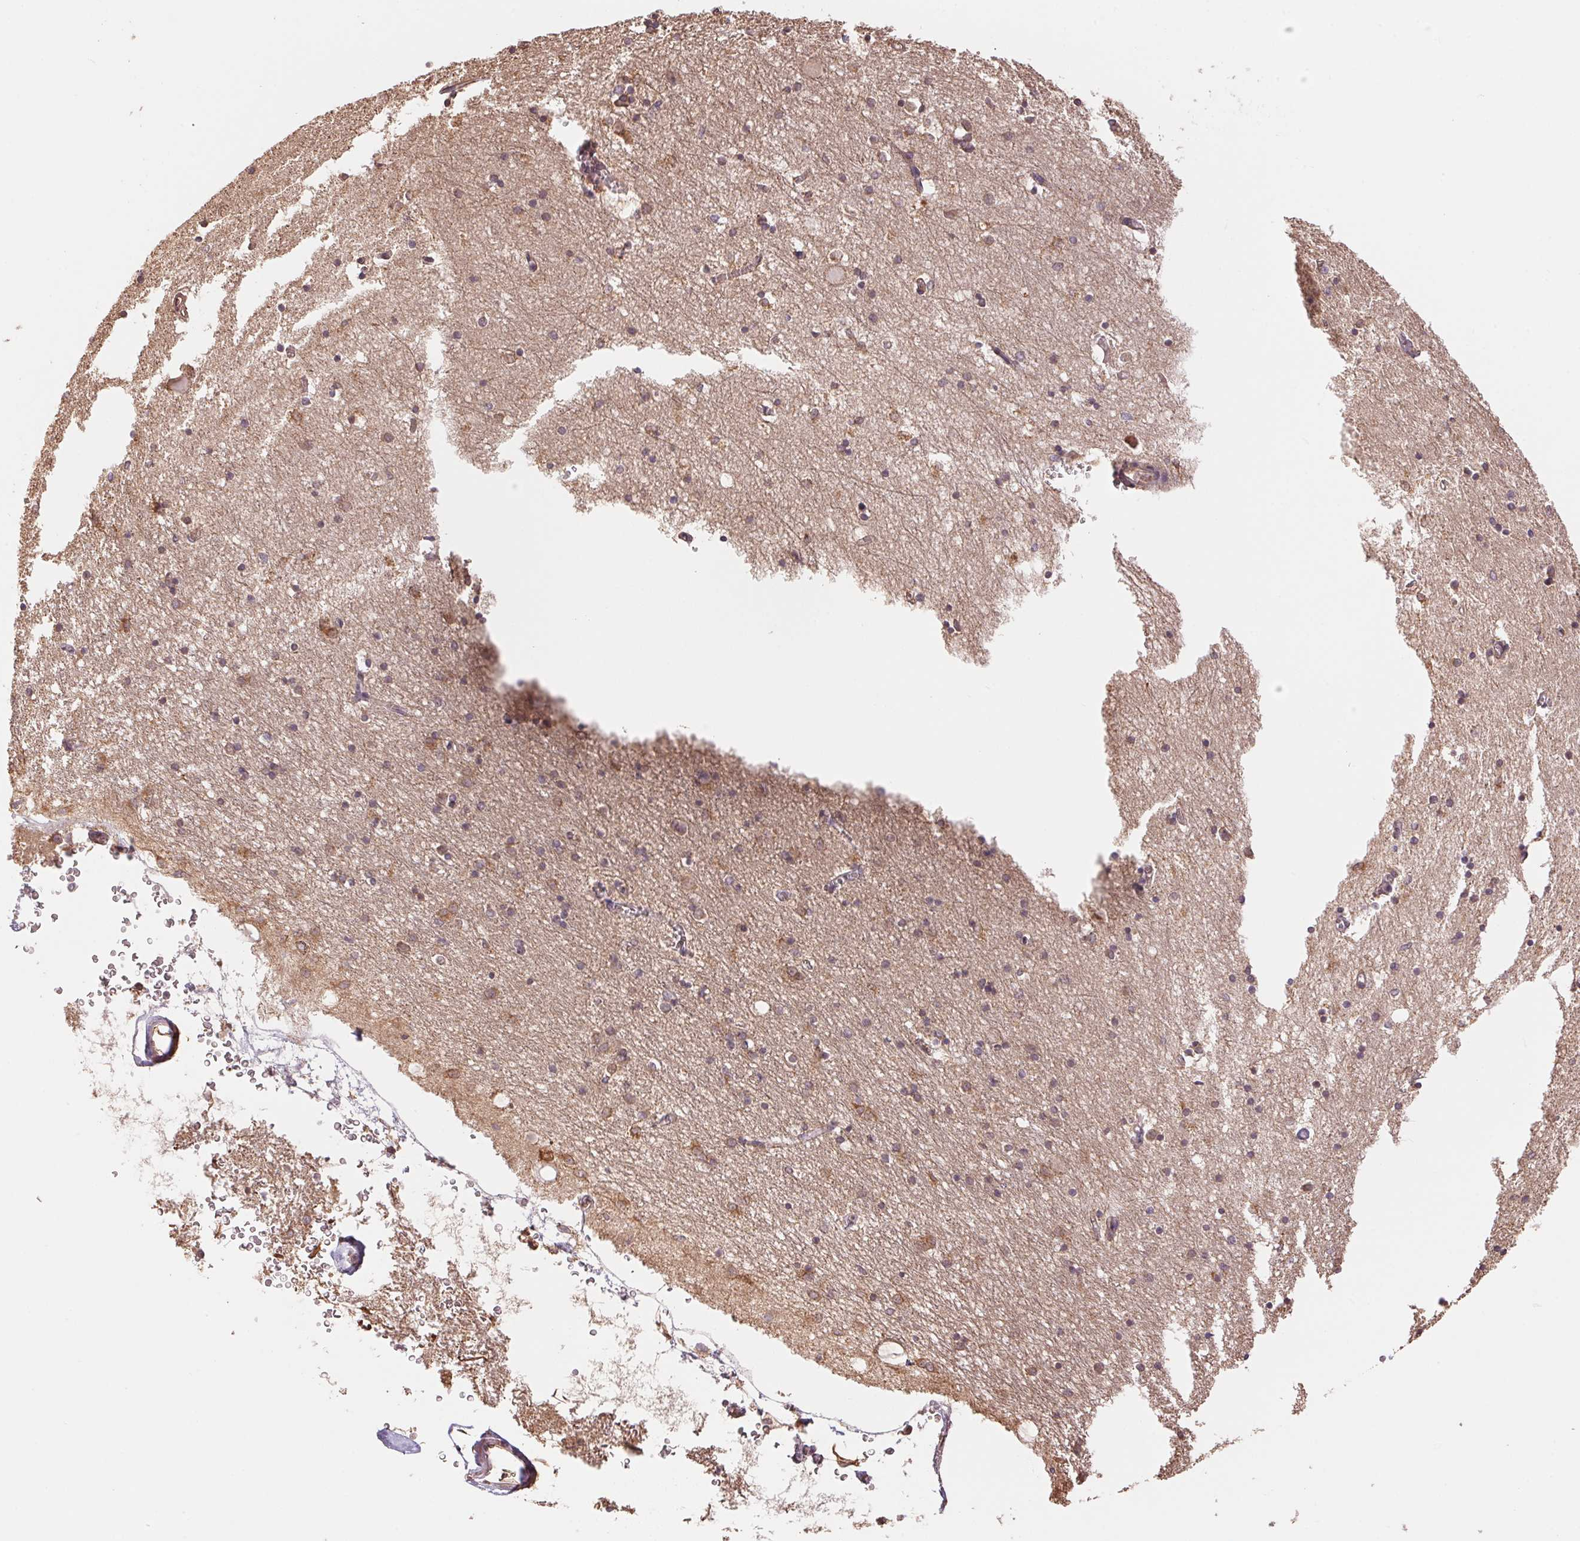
{"staining": {"intensity": "weak", "quantity": "<25%", "location": "cytoplasmic/membranous"}, "tissue": "hippocampus", "cell_type": "Glial cells", "image_type": "normal", "snomed": [{"axis": "morphology", "description": "Normal tissue, NOS"}, {"axis": "topography", "description": "Lateral ventricle wall"}, {"axis": "topography", "description": "Hippocampus"}], "caption": "Human hippocampus stained for a protein using immunohistochemistry reveals no staining in glial cells.", "gene": "C6orf163", "patient": {"sex": "female", "age": 63}}